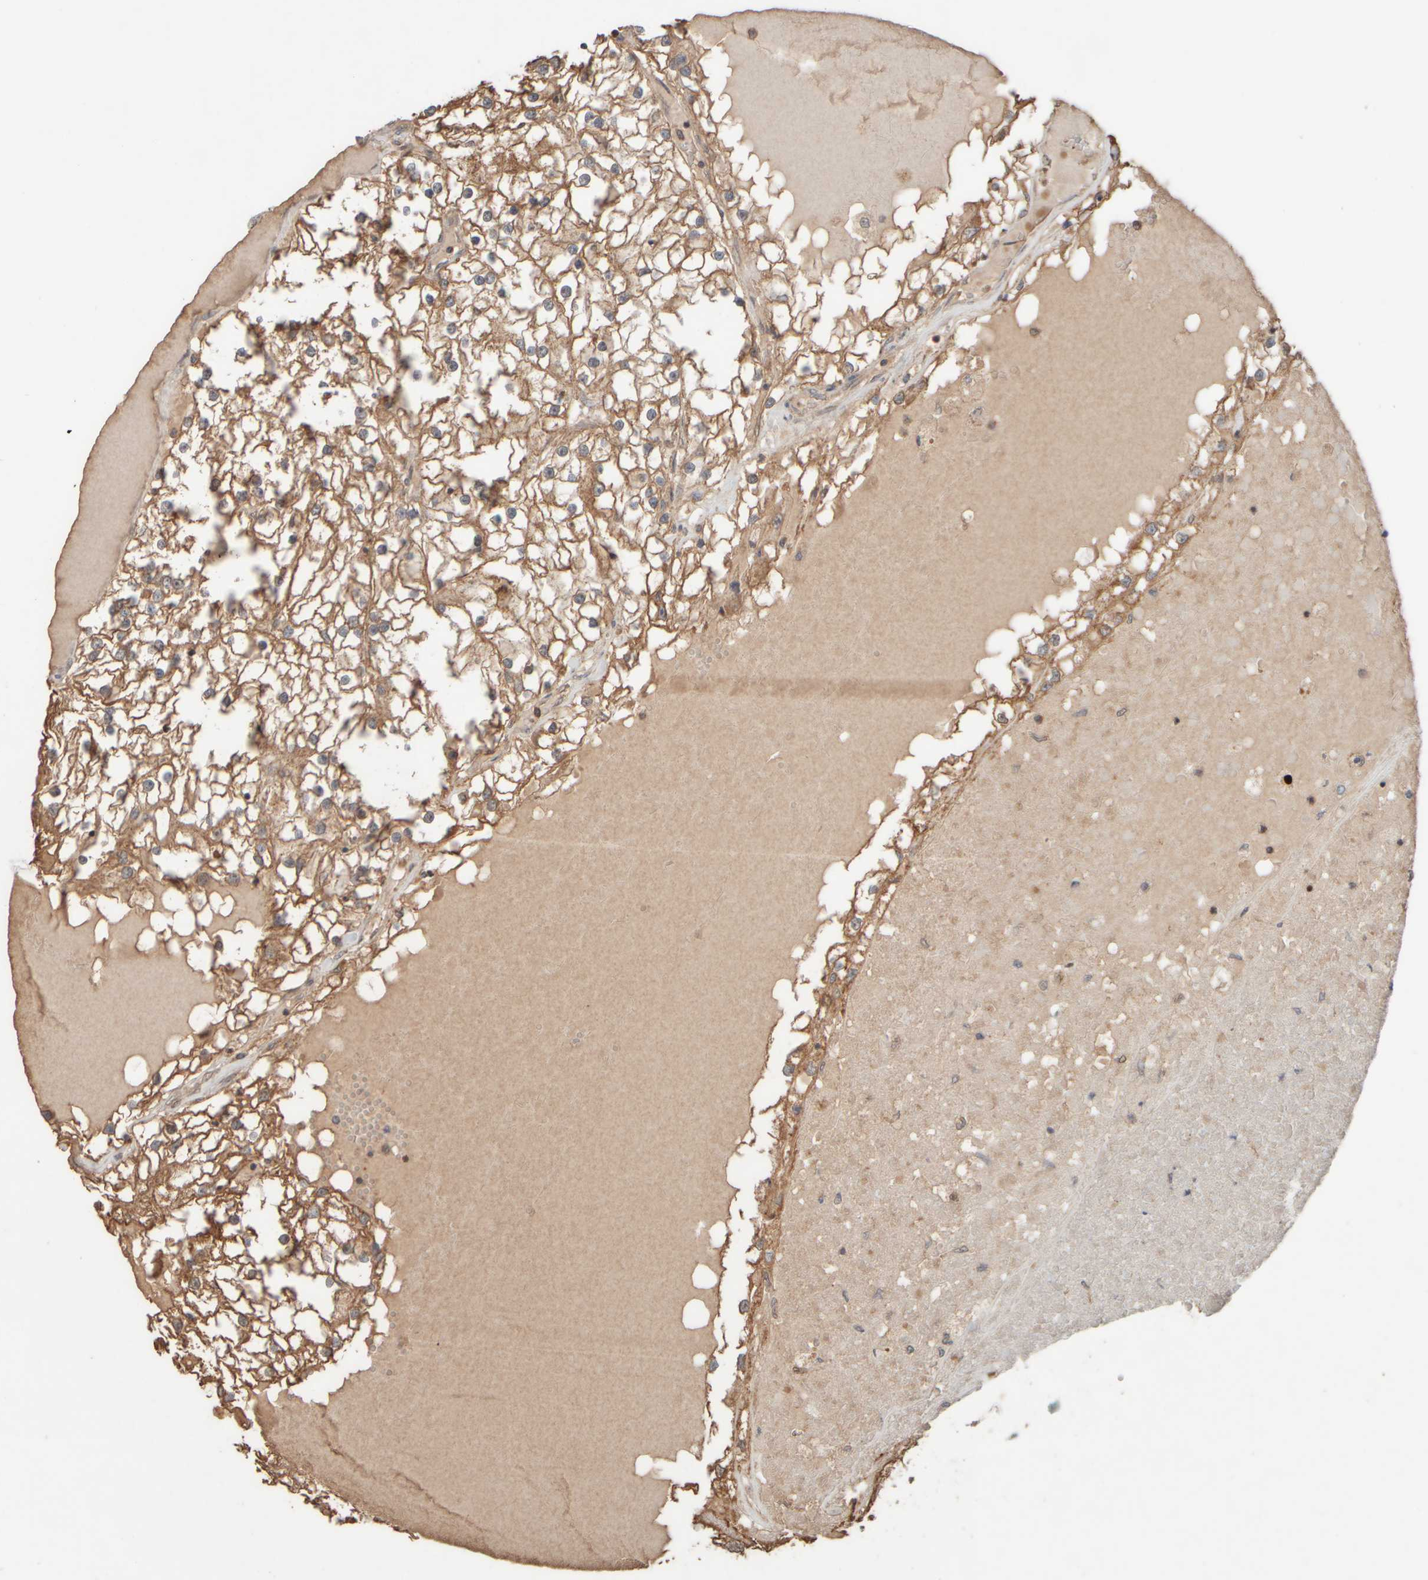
{"staining": {"intensity": "strong", "quantity": ">75%", "location": "cytoplasmic/membranous"}, "tissue": "renal cancer", "cell_type": "Tumor cells", "image_type": "cancer", "snomed": [{"axis": "morphology", "description": "Adenocarcinoma, NOS"}, {"axis": "topography", "description": "Kidney"}], "caption": "The image displays immunohistochemical staining of renal adenocarcinoma. There is strong cytoplasmic/membranous expression is appreciated in approximately >75% of tumor cells.", "gene": "EIF2B3", "patient": {"sex": "male", "age": 68}}